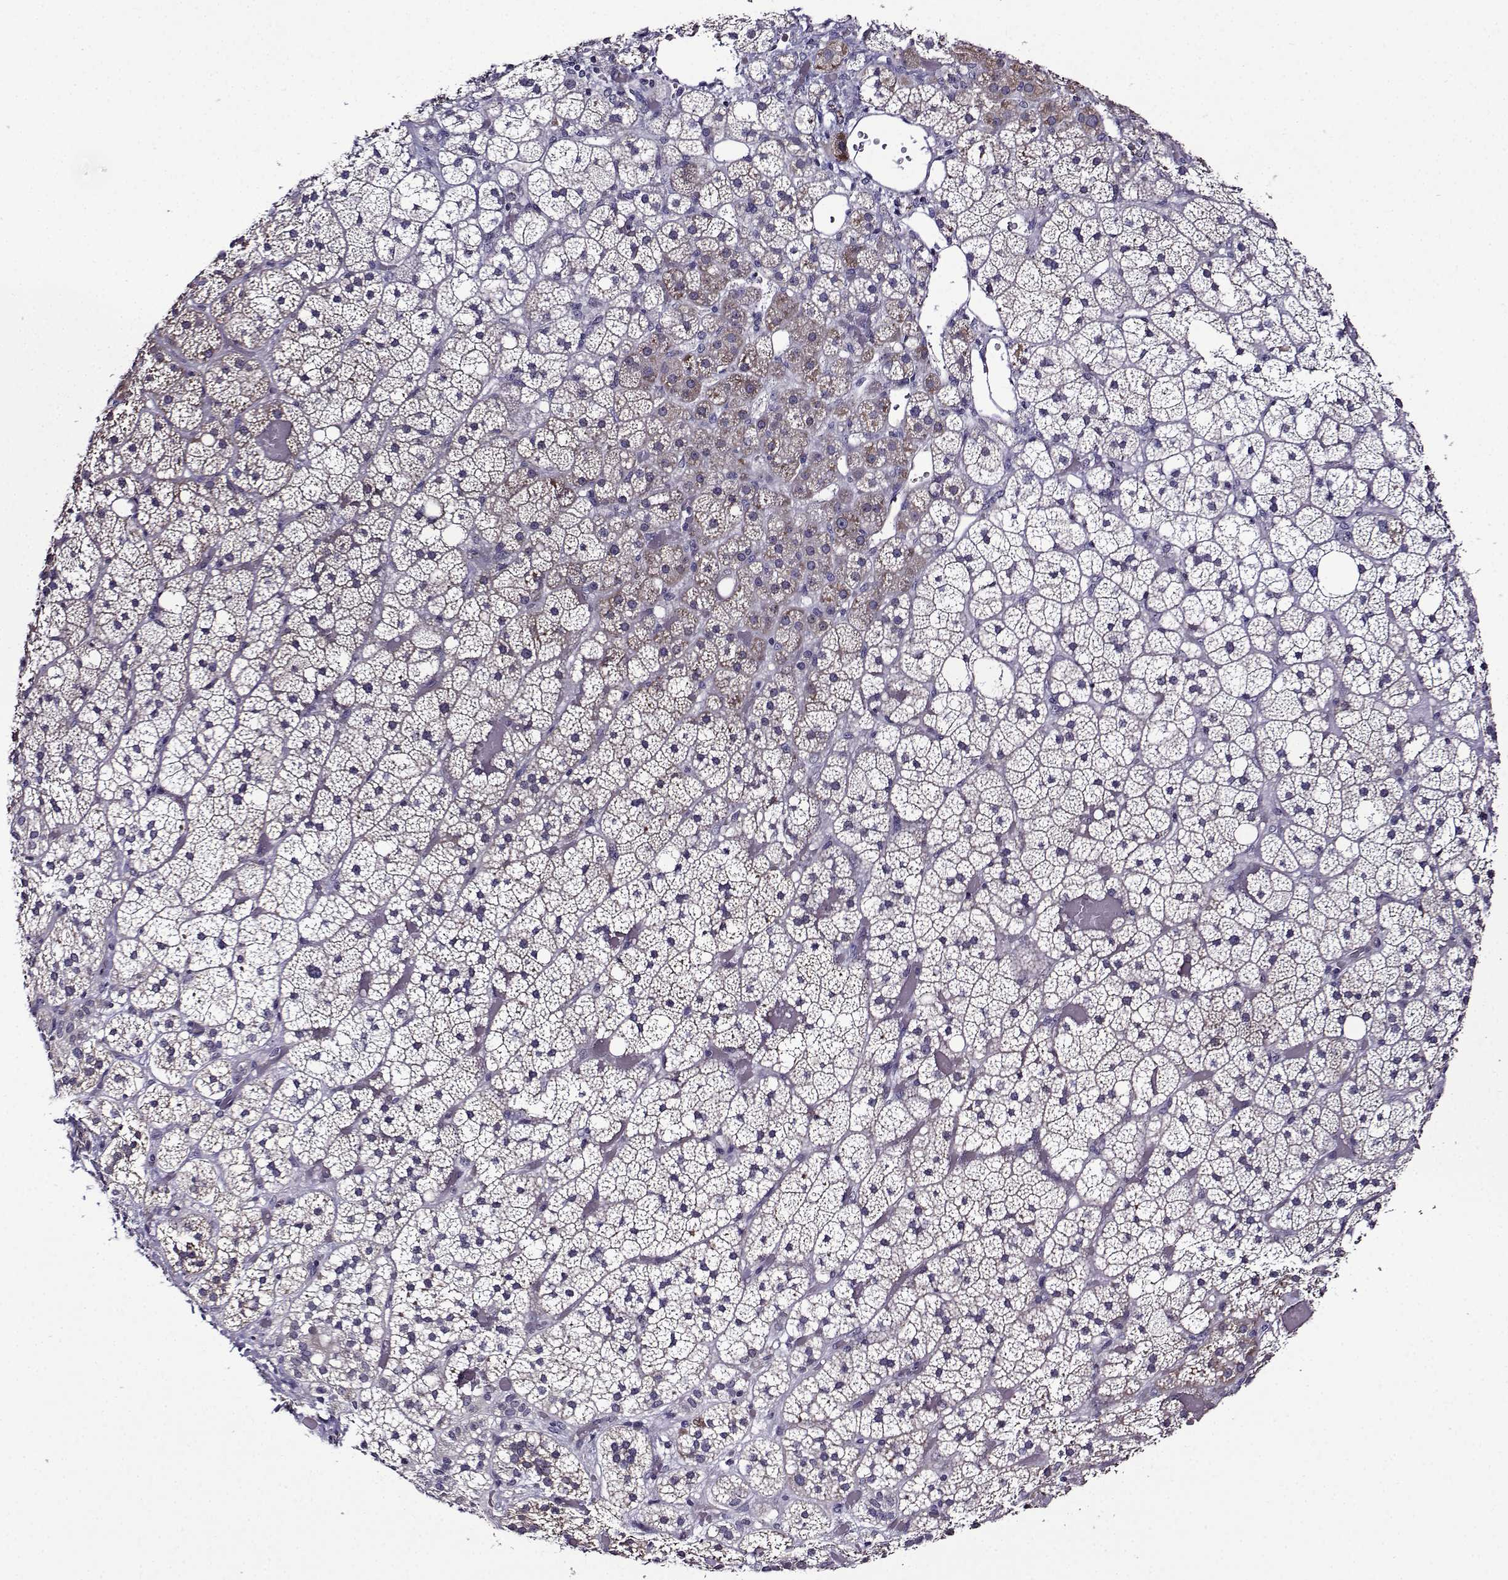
{"staining": {"intensity": "weak", "quantity": "<25%", "location": "cytoplasmic/membranous"}, "tissue": "adrenal gland", "cell_type": "Glandular cells", "image_type": "normal", "snomed": [{"axis": "morphology", "description": "Normal tissue, NOS"}, {"axis": "topography", "description": "Adrenal gland"}], "caption": "IHC image of normal adrenal gland: human adrenal gland stained with DAB displays no significant protein expression in glandular cells.", "gene": "TMEM266", "patient": {"sex": "male", "age": 53}}